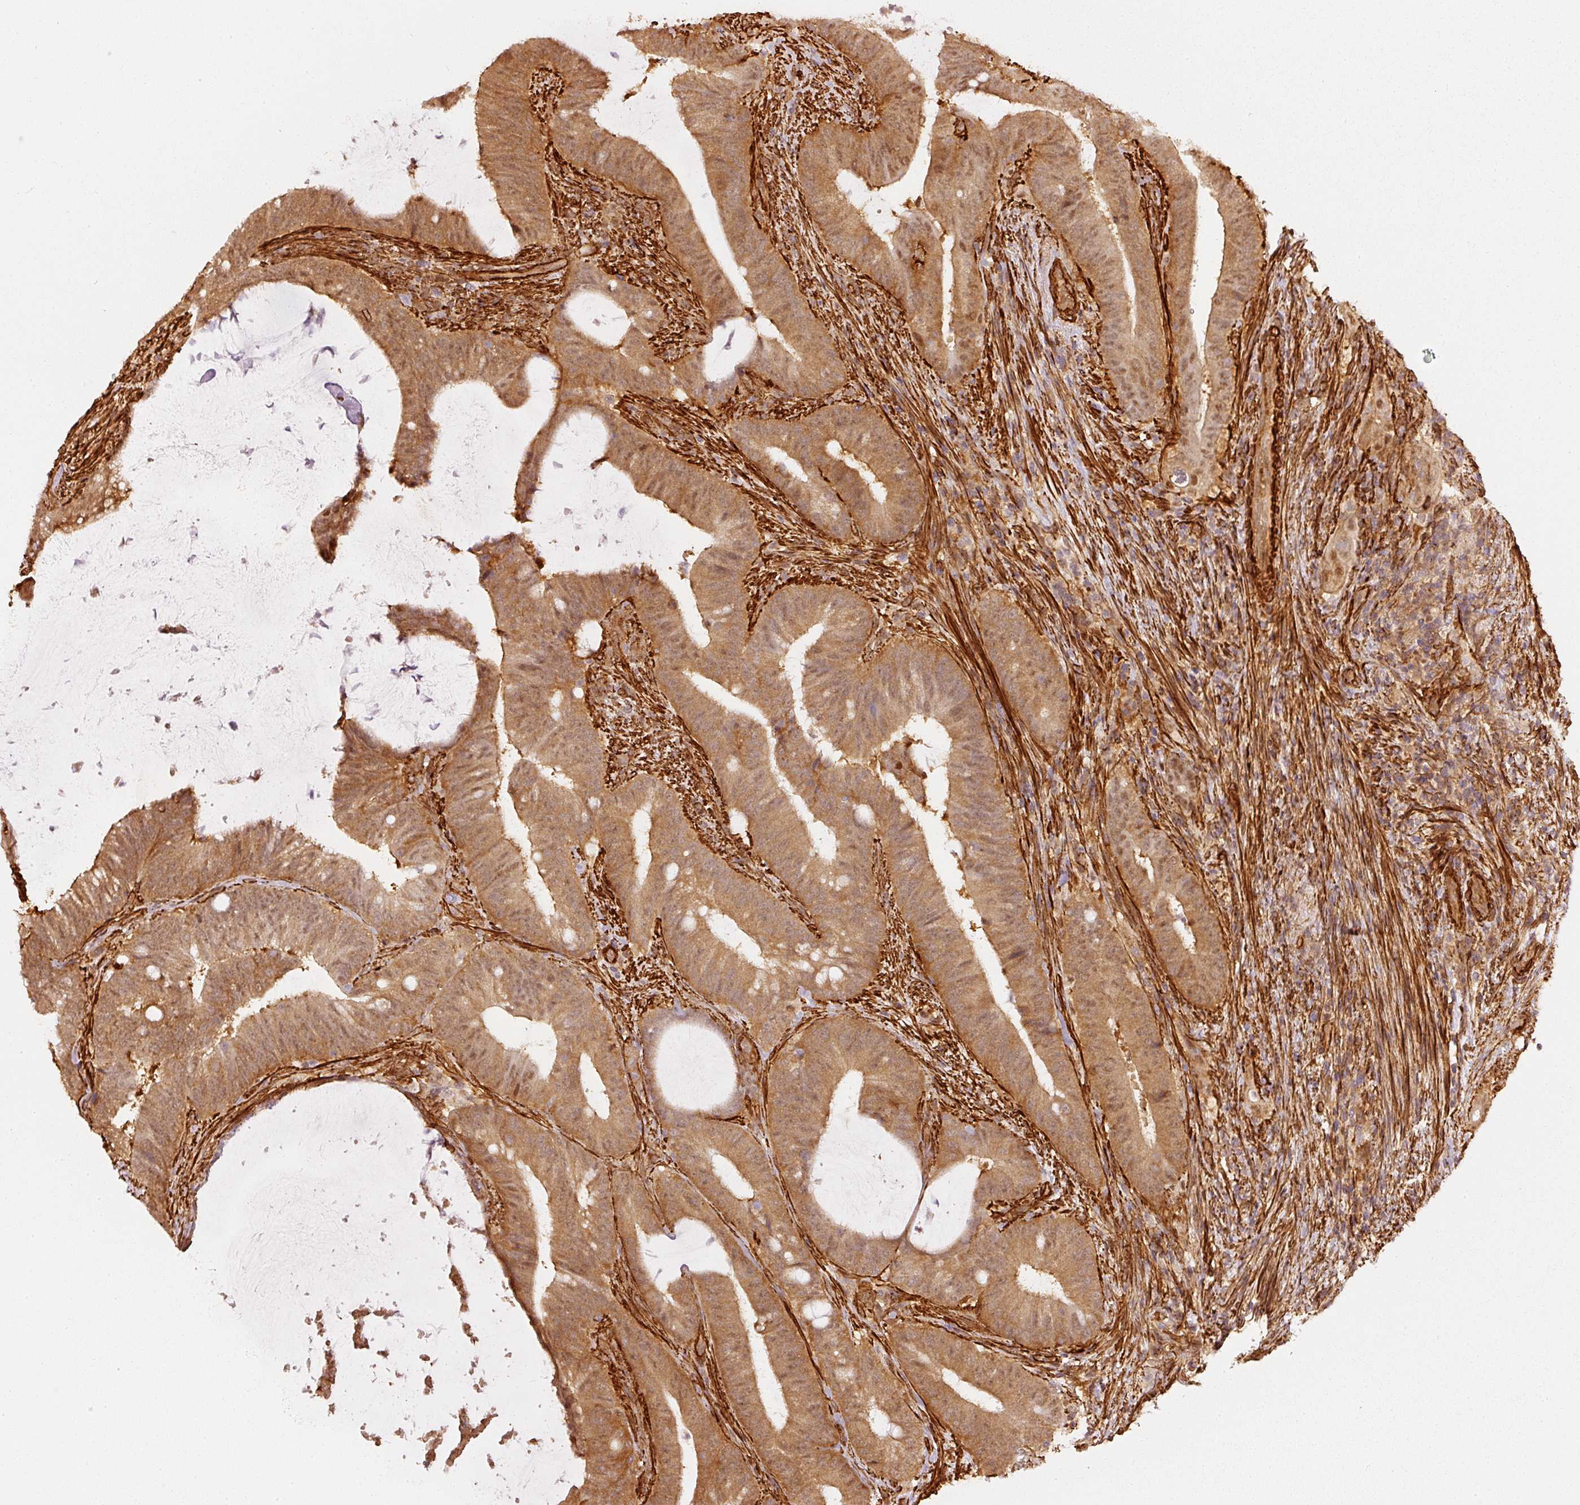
{"staining": {"intensity": "moderate", "quantity": ">75%", "location": "cytoplasmic/membranous,nuclear"}, "tissue": "colorectal cancer", "cell_type": "Tumor cells", "image_type": "cancer", "snomed": [{"axis": "morphology", "description": "Adenocarcinoma, NOS"}, {"axis": "topography", "description": "Colon"}], "caption": "Colorectal adenocarcinoma stained for a protein shows moderate cytoplasmic/membranous and nuclear positivity in tumor cells.", "gene": "PSMD1", "patient": {"sex": "female", "age": 43}}